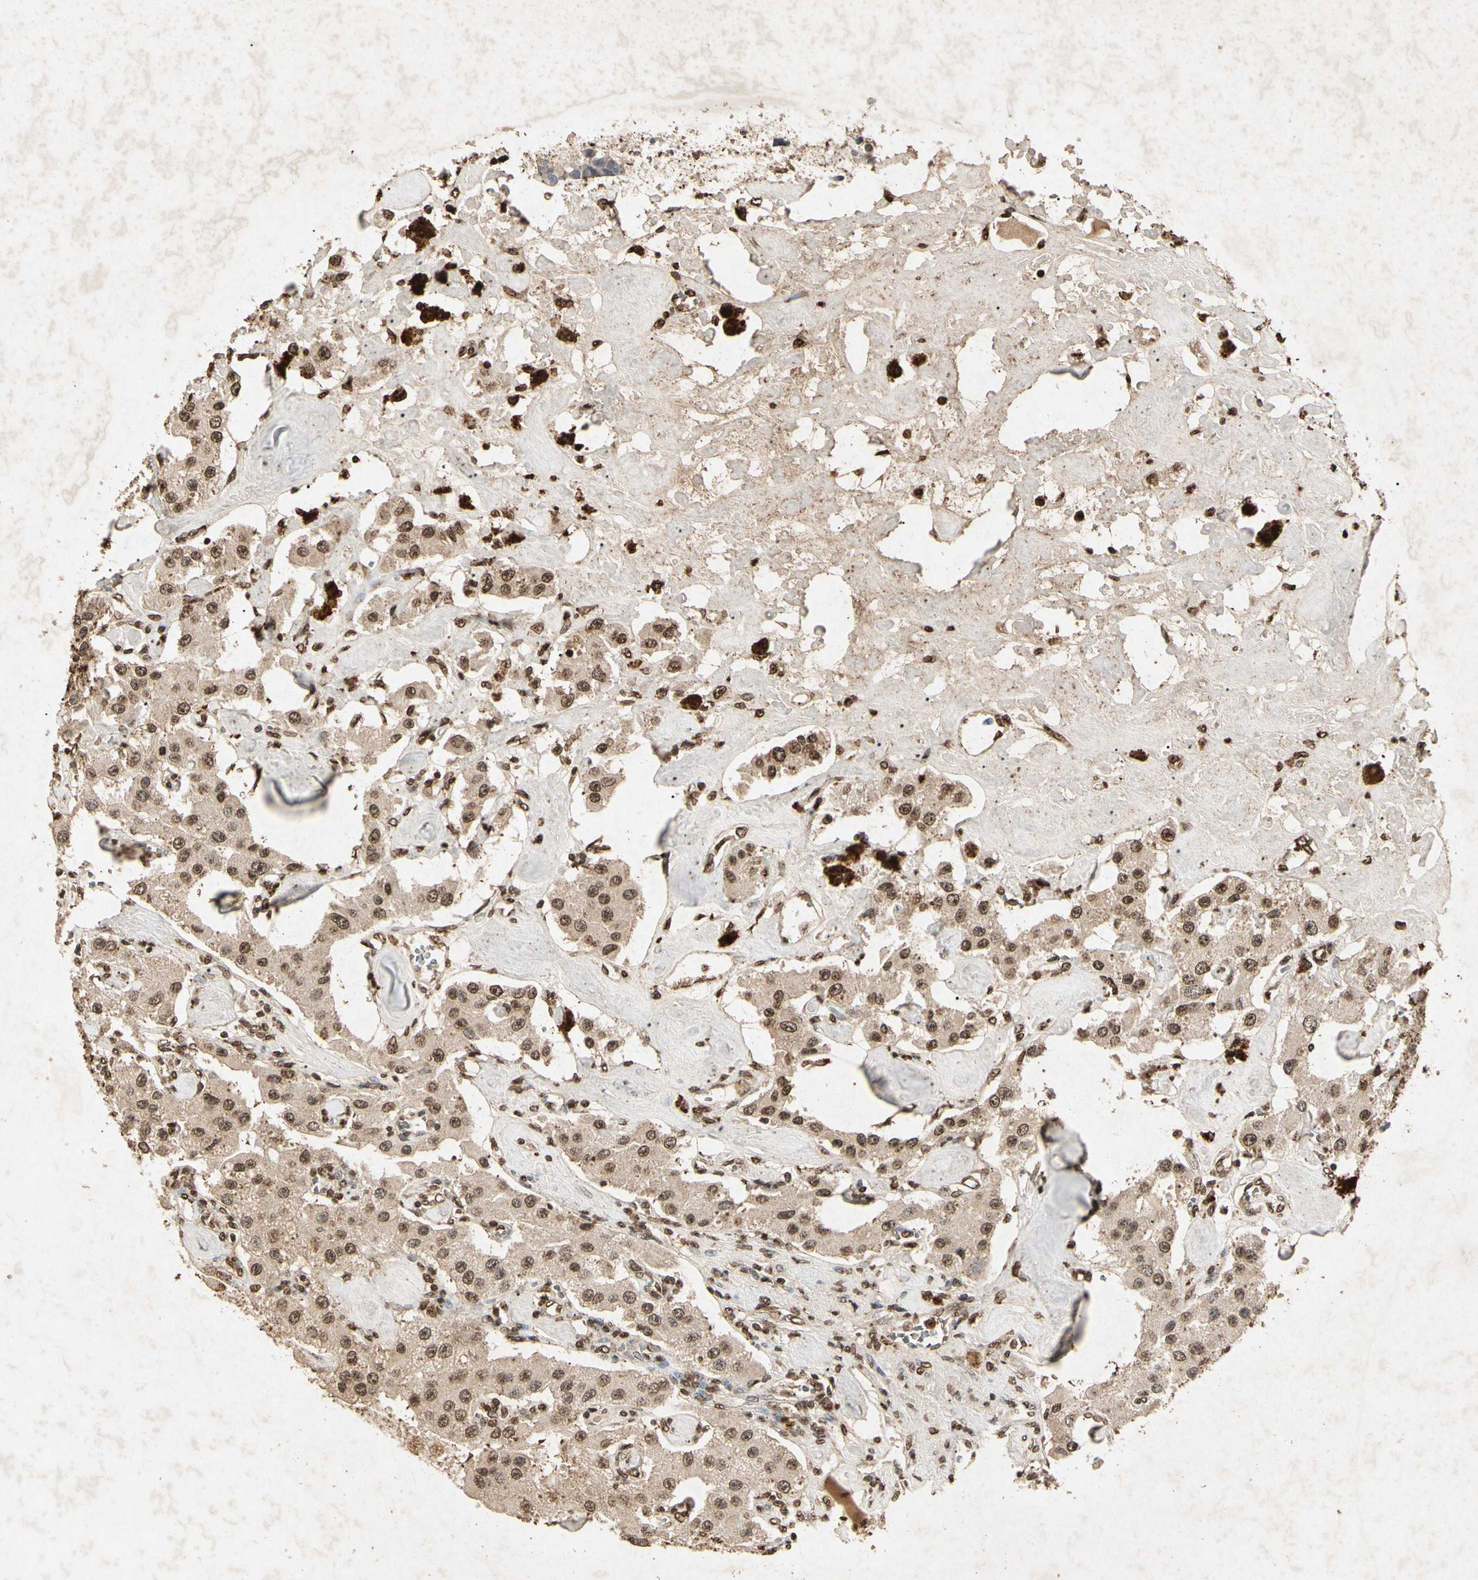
{"staining": {"intensity": "moderate", "quantity": ">75%", "location": "cytoplasmic/membranous,nuclear"}, "tissue": "carcinoid", "cell_type": "Tumor cells", "image_type": "cancer", "snomed": [{"axis": "morphology", "description": "Carcinoid, malignant, NOS"}, {"axis": "topography", "description": "Pancreas"}], "caption": "Tumor cells exhibit moderate cytoplasmic/membranous and nuclear expression in approximately >75% of cells in malignant carcinoid.", "gene": "MSRB1", "patient": {"sex": "male", "age": 41}}